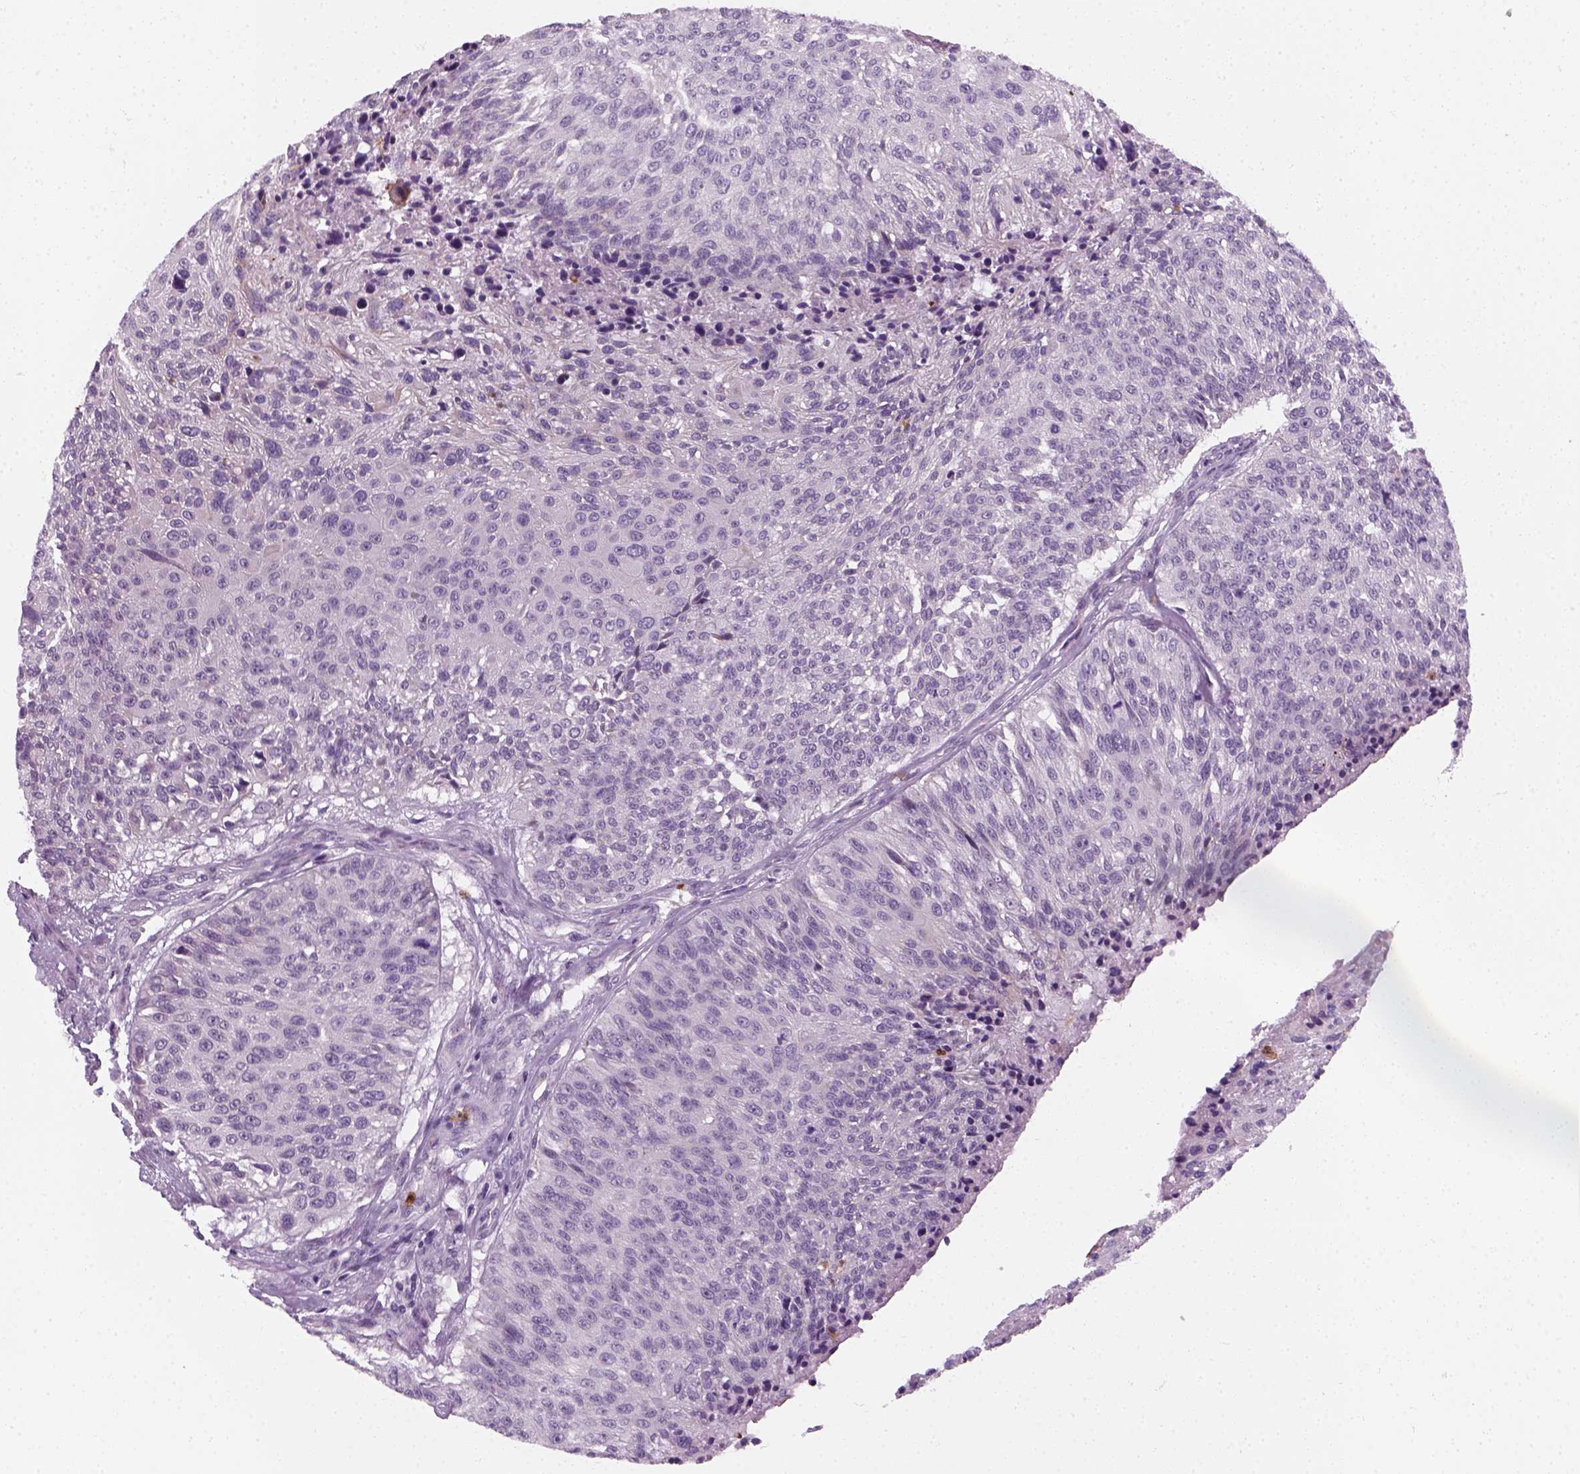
{"staining": {"intensity": "negative", "quantity": "none", "location": "none"}, "tissue": "urothelial cancer", "cell_type": "Tumor cells", "image_type": "cancer", "snomed": [{"axis": "morphology", "description": "Urothelial carcinoma, NOS"}, {"axis": "topography", "description": "Urinary bladder"}], "caption": "Immunohistochemical staining of human transitional cell carcinoma exhibits no significant positivity in tumor cells.", "gene": "IL4", "patient": {"sex": "male", "age": 55}}